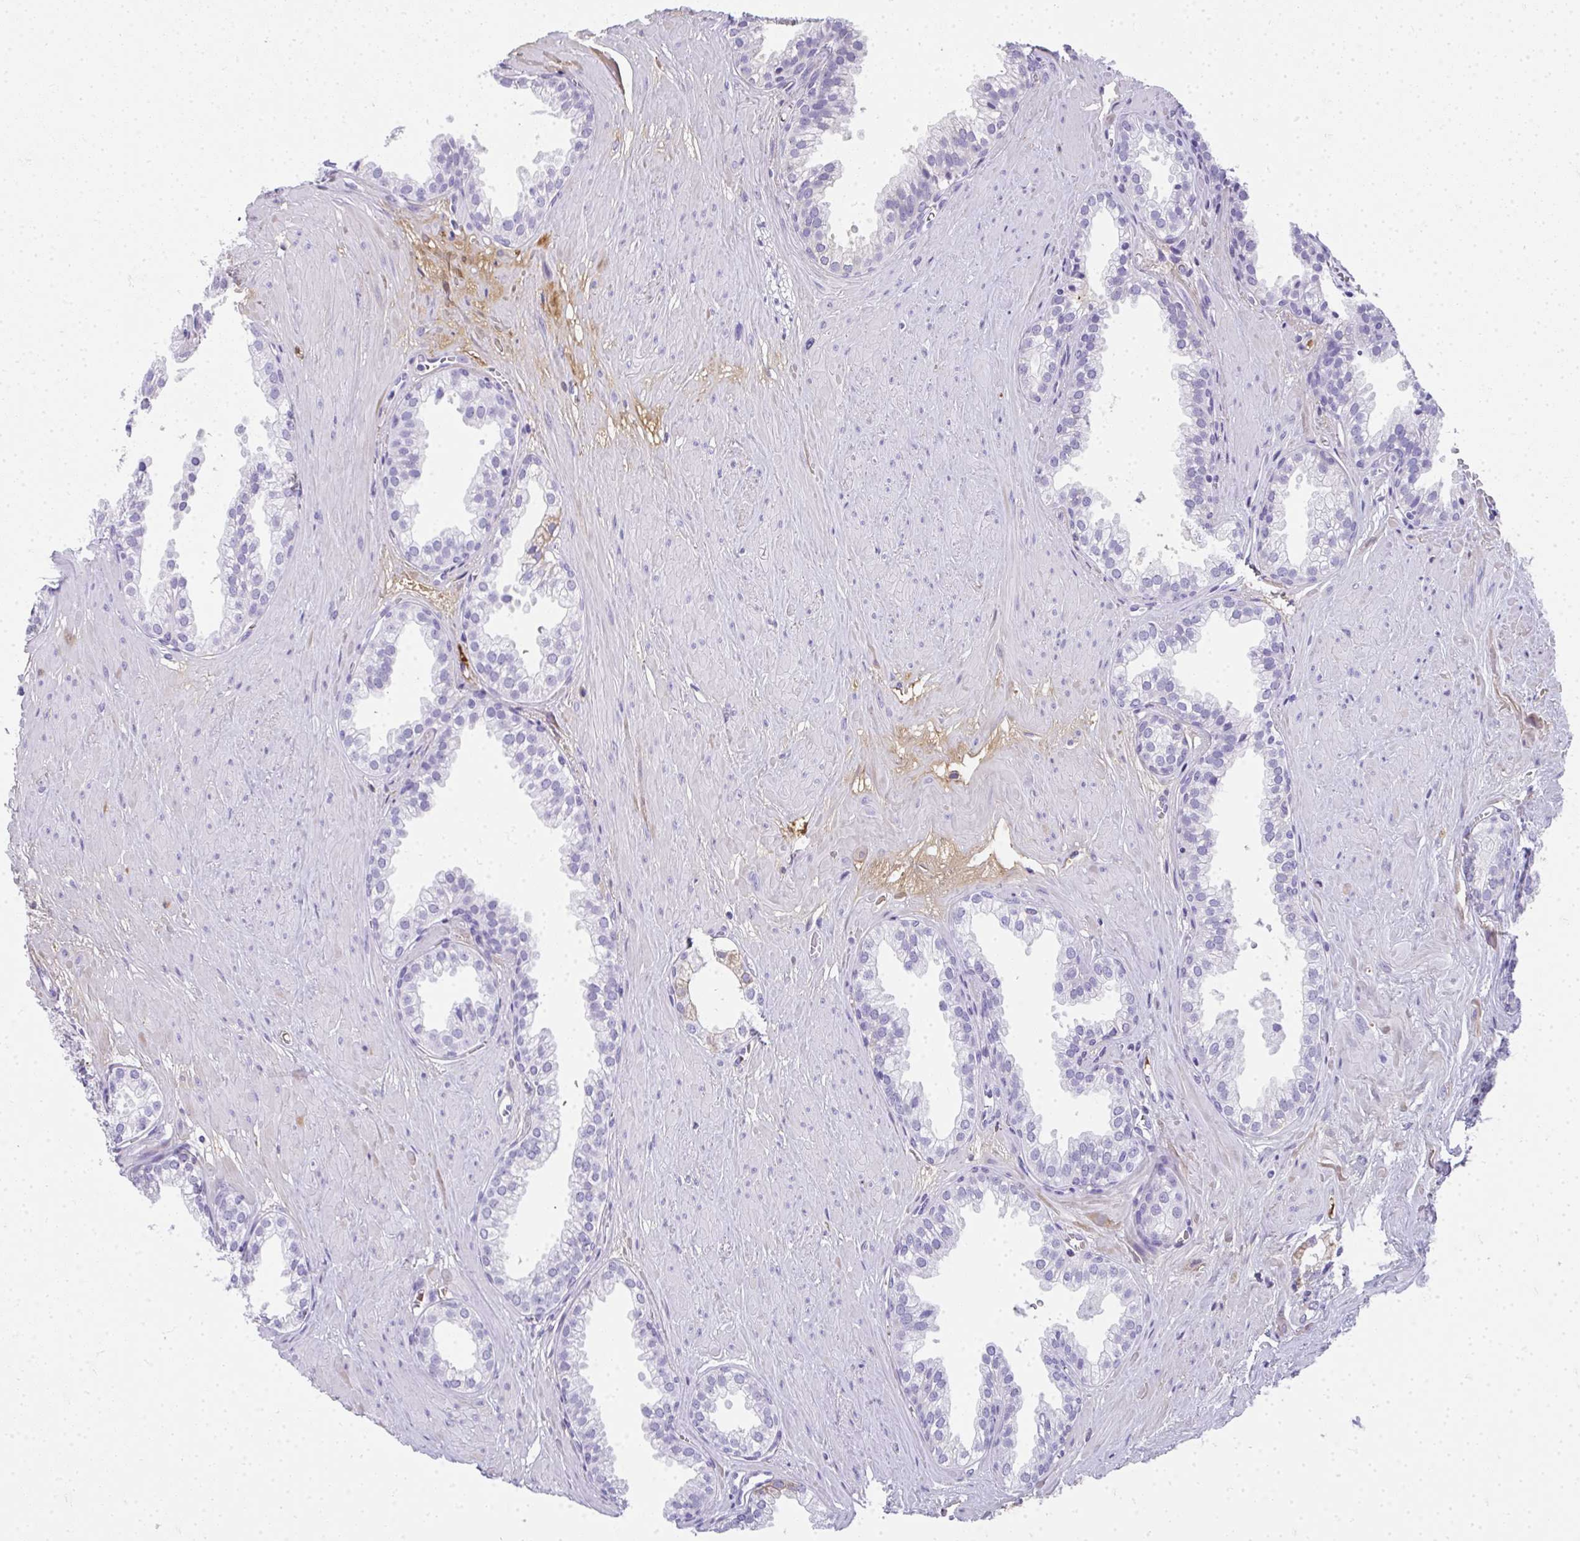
{"staining": {"intensity": "negative", "quantity": "none", "location": "none"}, "tissue": "prostate", "cell_type": "Glandular cells", "image_type": "normal", "snomed": [{"axis": "morphology", "description": "Normal tissue, NOS"}, {"axis": "topography", "description": "Prostate"}, {"axis": "topography", "description": "Peripheral nerve tissue"}], "caption": "Immunohistochemistry (IHC) photomicrograph of benign prostate: human prostate stained with DAB shows no significant protein staining in glandular cells. The staining was performed using DAB to visualize the protein expression in brown, while the nuclei were stained in blue with hematoxylin (Magnification: 20x).", "gene": "ZSWIM3", "patient": {"sex": "male", "age": 55}}